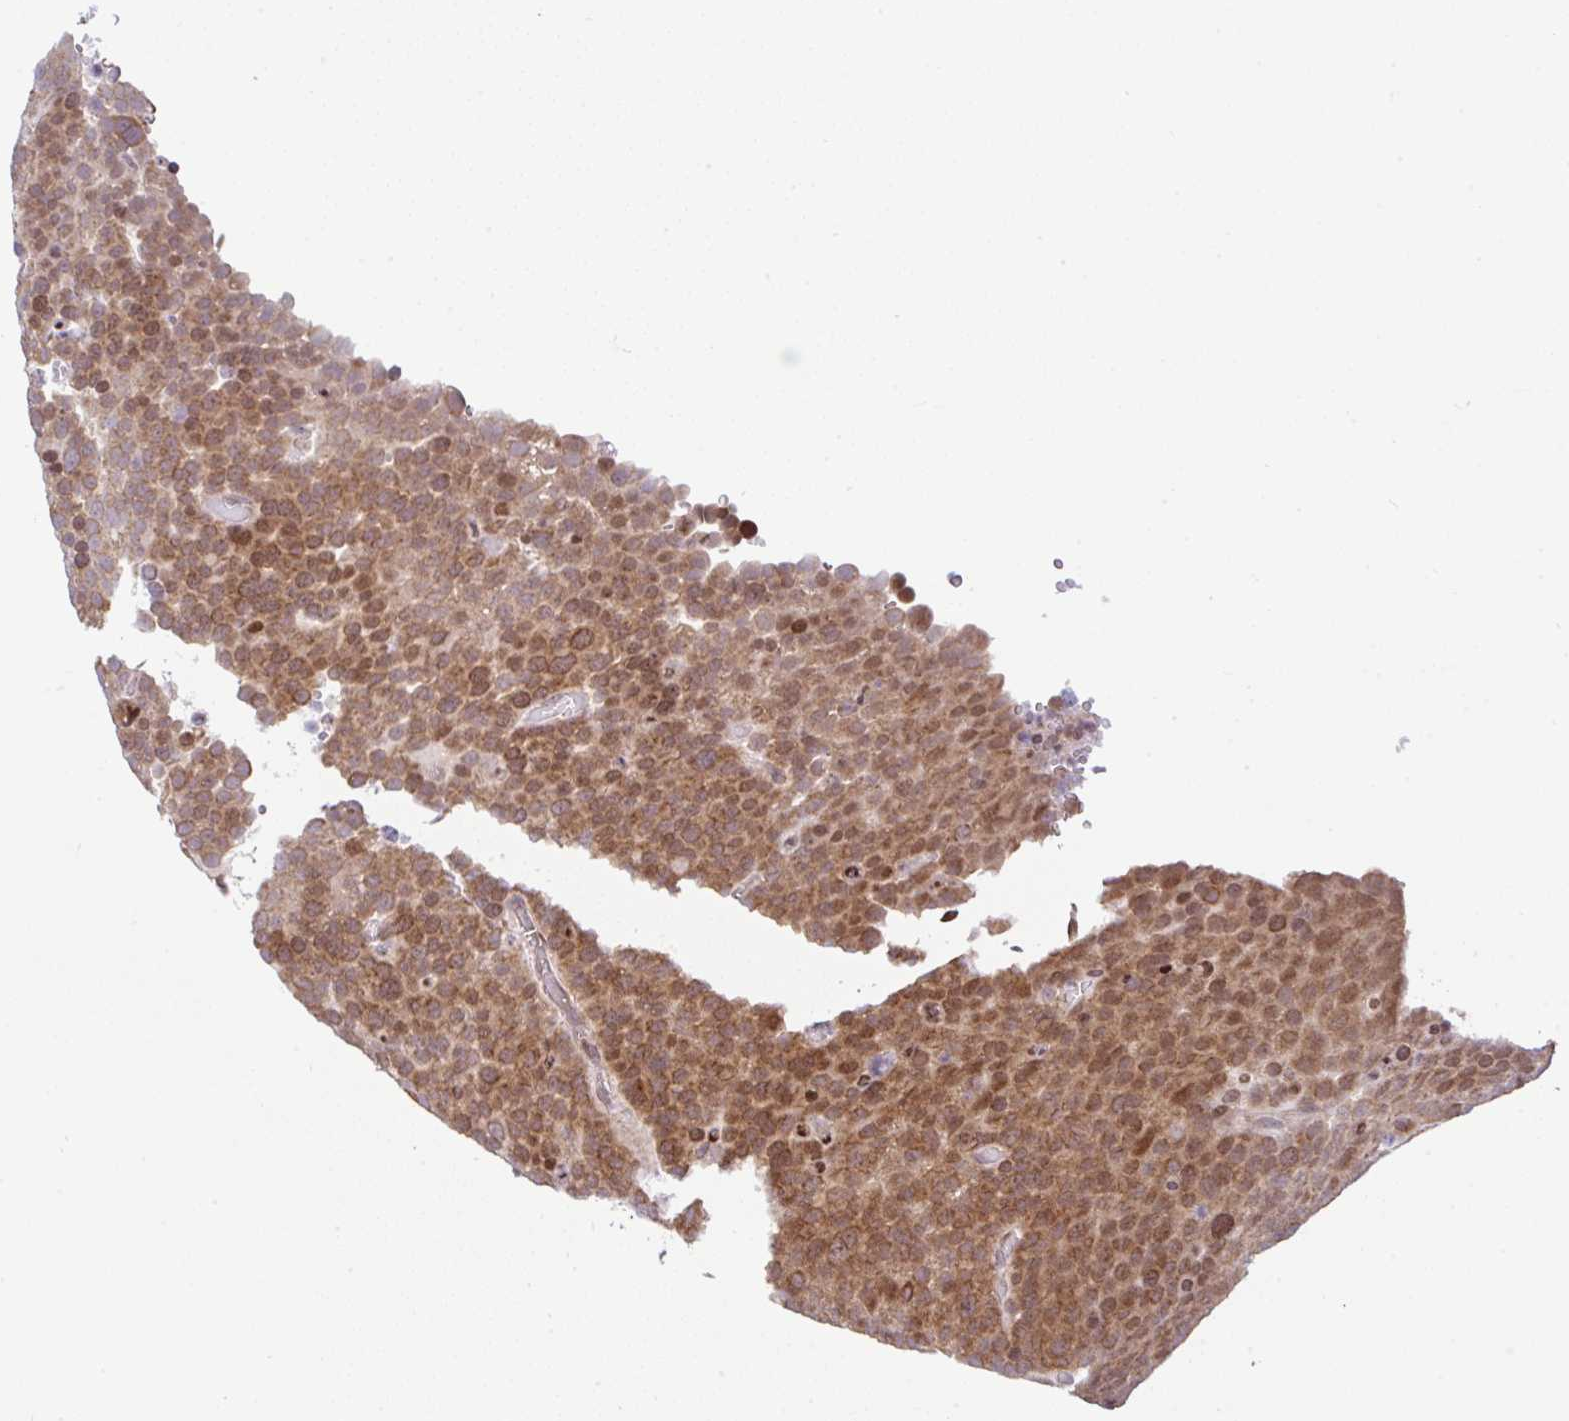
{"staining": {"intensity": "moderate", "quantity": ">75%", "location": "cytoplasmic/membranous"}, "tissue": "testis cancer", "cell_type": "Tumor cells", "image_type": "cancer", "snomed": [{"axis": "morphology", "description": "Seminoma, NOS"}, {"axis": "topography", "description": "Testis"}], "caption": "Immunohistochemistry (DAB) staining of human testis cancer (seminoma) exhibits moderate cytoplasmic/membranous protein expression in about >75% of tumor cells. (DAB (3,3'-diaminobenzidine) IHC, brown staining for protein, blue staining for nuclei).", "gene": "FIGNL1", "patient": {"sex": "male", "age": 71}}